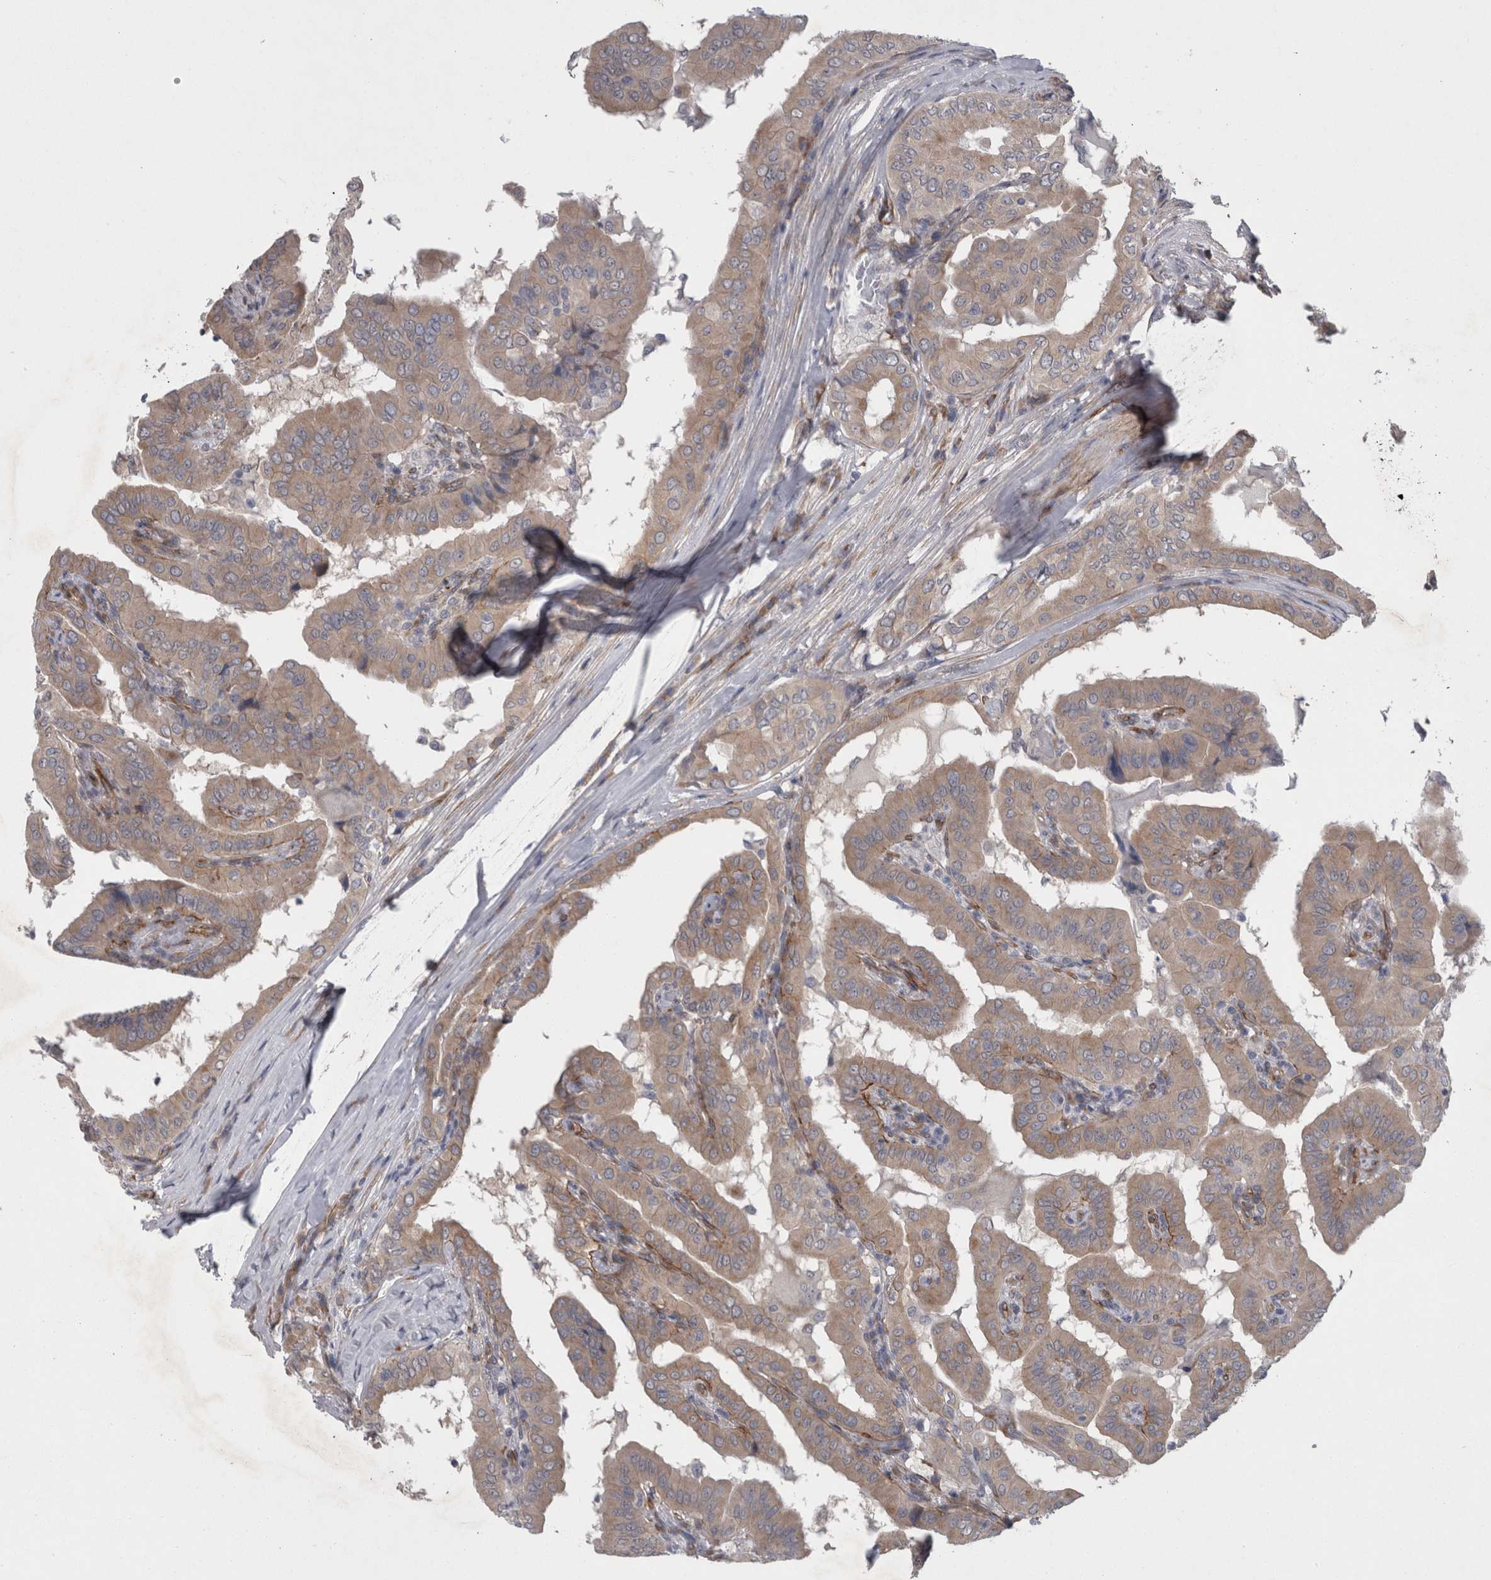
{"staining": {"intensity": "weak", "quantity": ">75%", "location": "cytoplasmic/membranous"}, "tissue": "thyroid cancer", "cell_type": "Tumor cells", "image_type": "cancer", "snomed": [{"axis": "morphology", "description": "Papillary adenocarcinoma, NOS"}, {"axis": "topography", "description": "Thyroid gland"}], "caption": "Immunohistochemical staining of thyroid papillary adenocarcinoma demonstrates weak cytoplasmic/membranous protein expression in about >75% of tumor cells. (IHC, brightfield microscopy, high magnification).", "gene": "DDX6", "patient": {"sex": "male", "age": 33}}